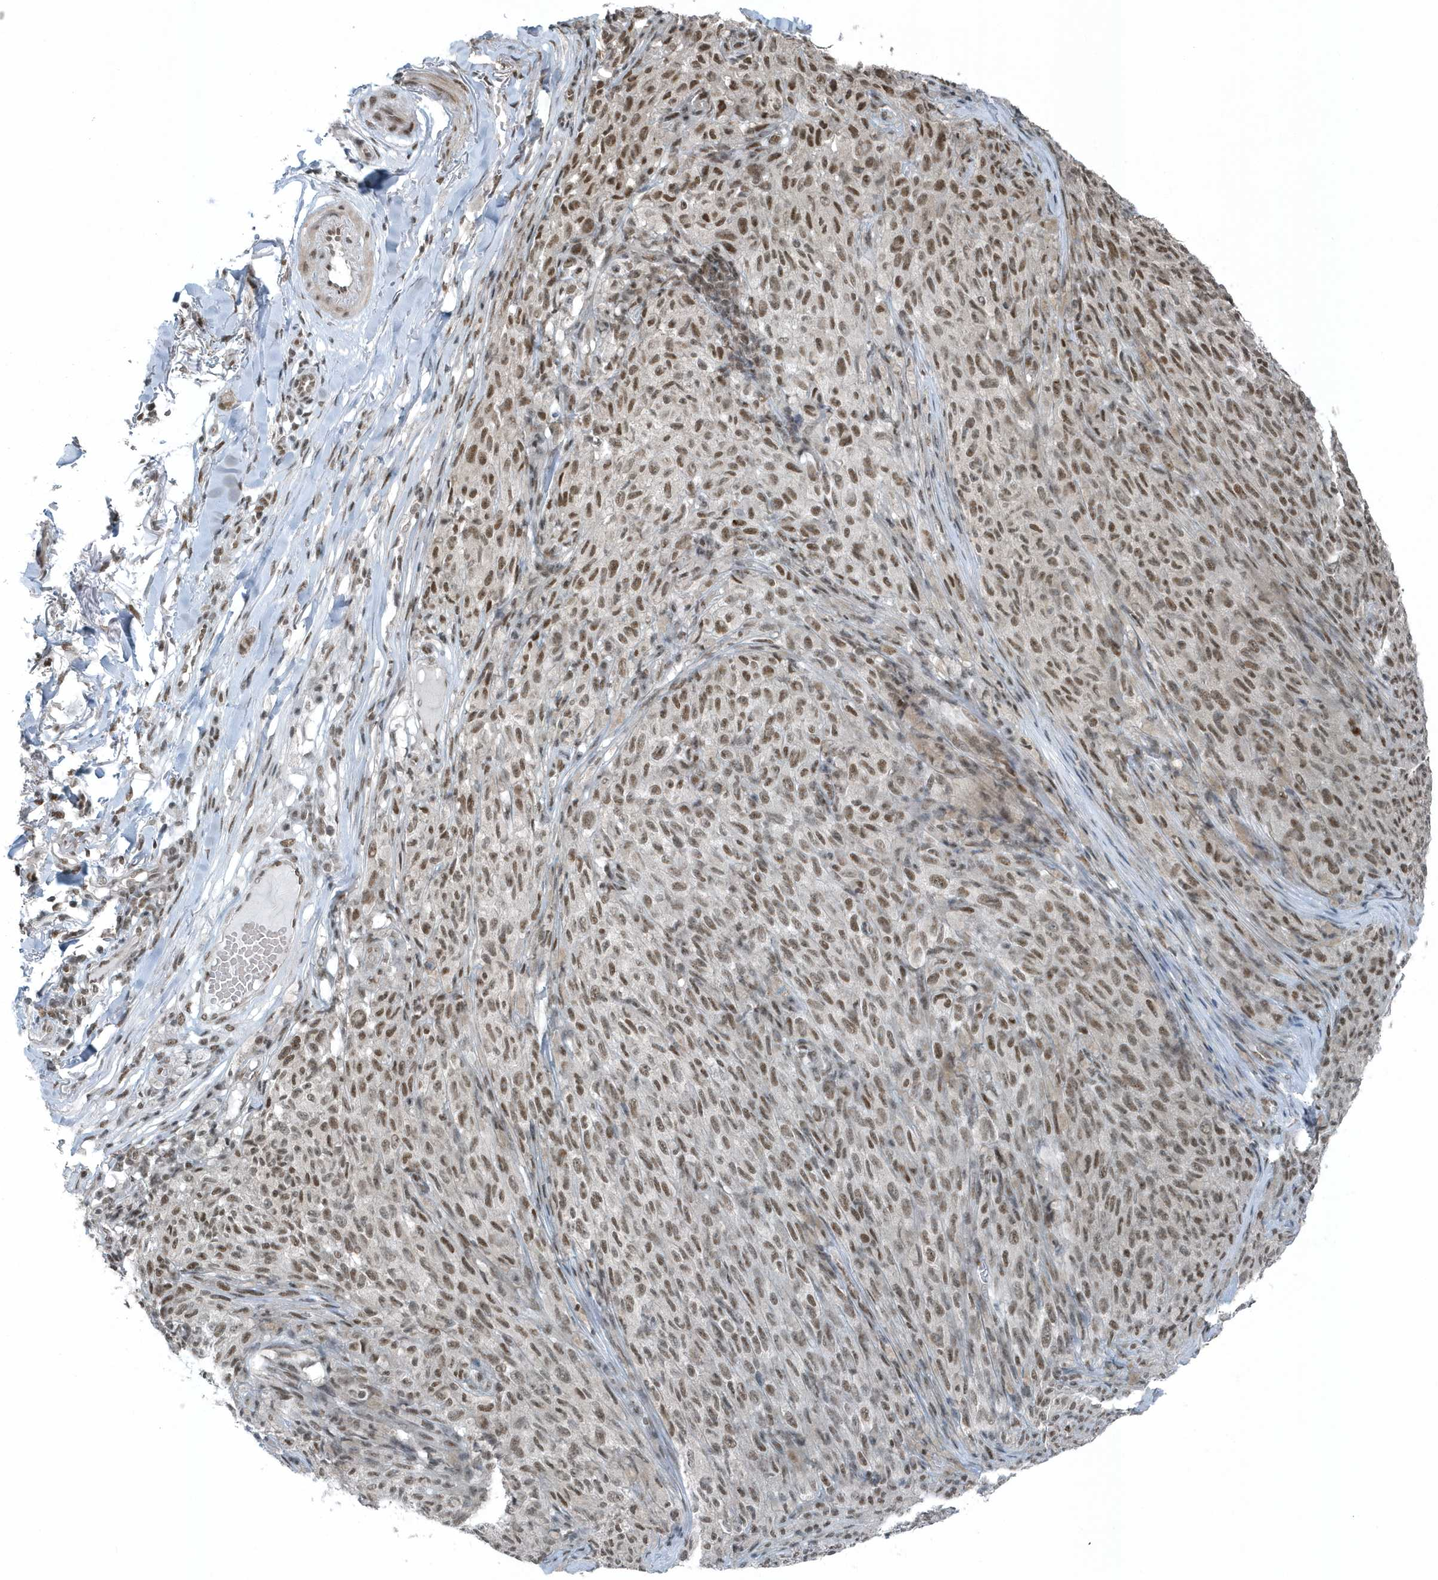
{"staining": {"intensity": "moderate", "quantity": ">75%", "location": "nuclear"}, "tissue": "melanoma", "cell_type": "Tumor cells", "image_type": "cancer", "snomed": [{"axis": "morphology", "description": "Malignant melanoma, NOS"}, {"axis": "topography", "description": "Skin"}], "caption": "Malignant melanoma was stained to show a protein in brown. There is medium levels of moderate nuclear staining in about >75% of tumor cells.", "gene": "YTHDC1", "patient": {"sex": "female", "age": 82}}